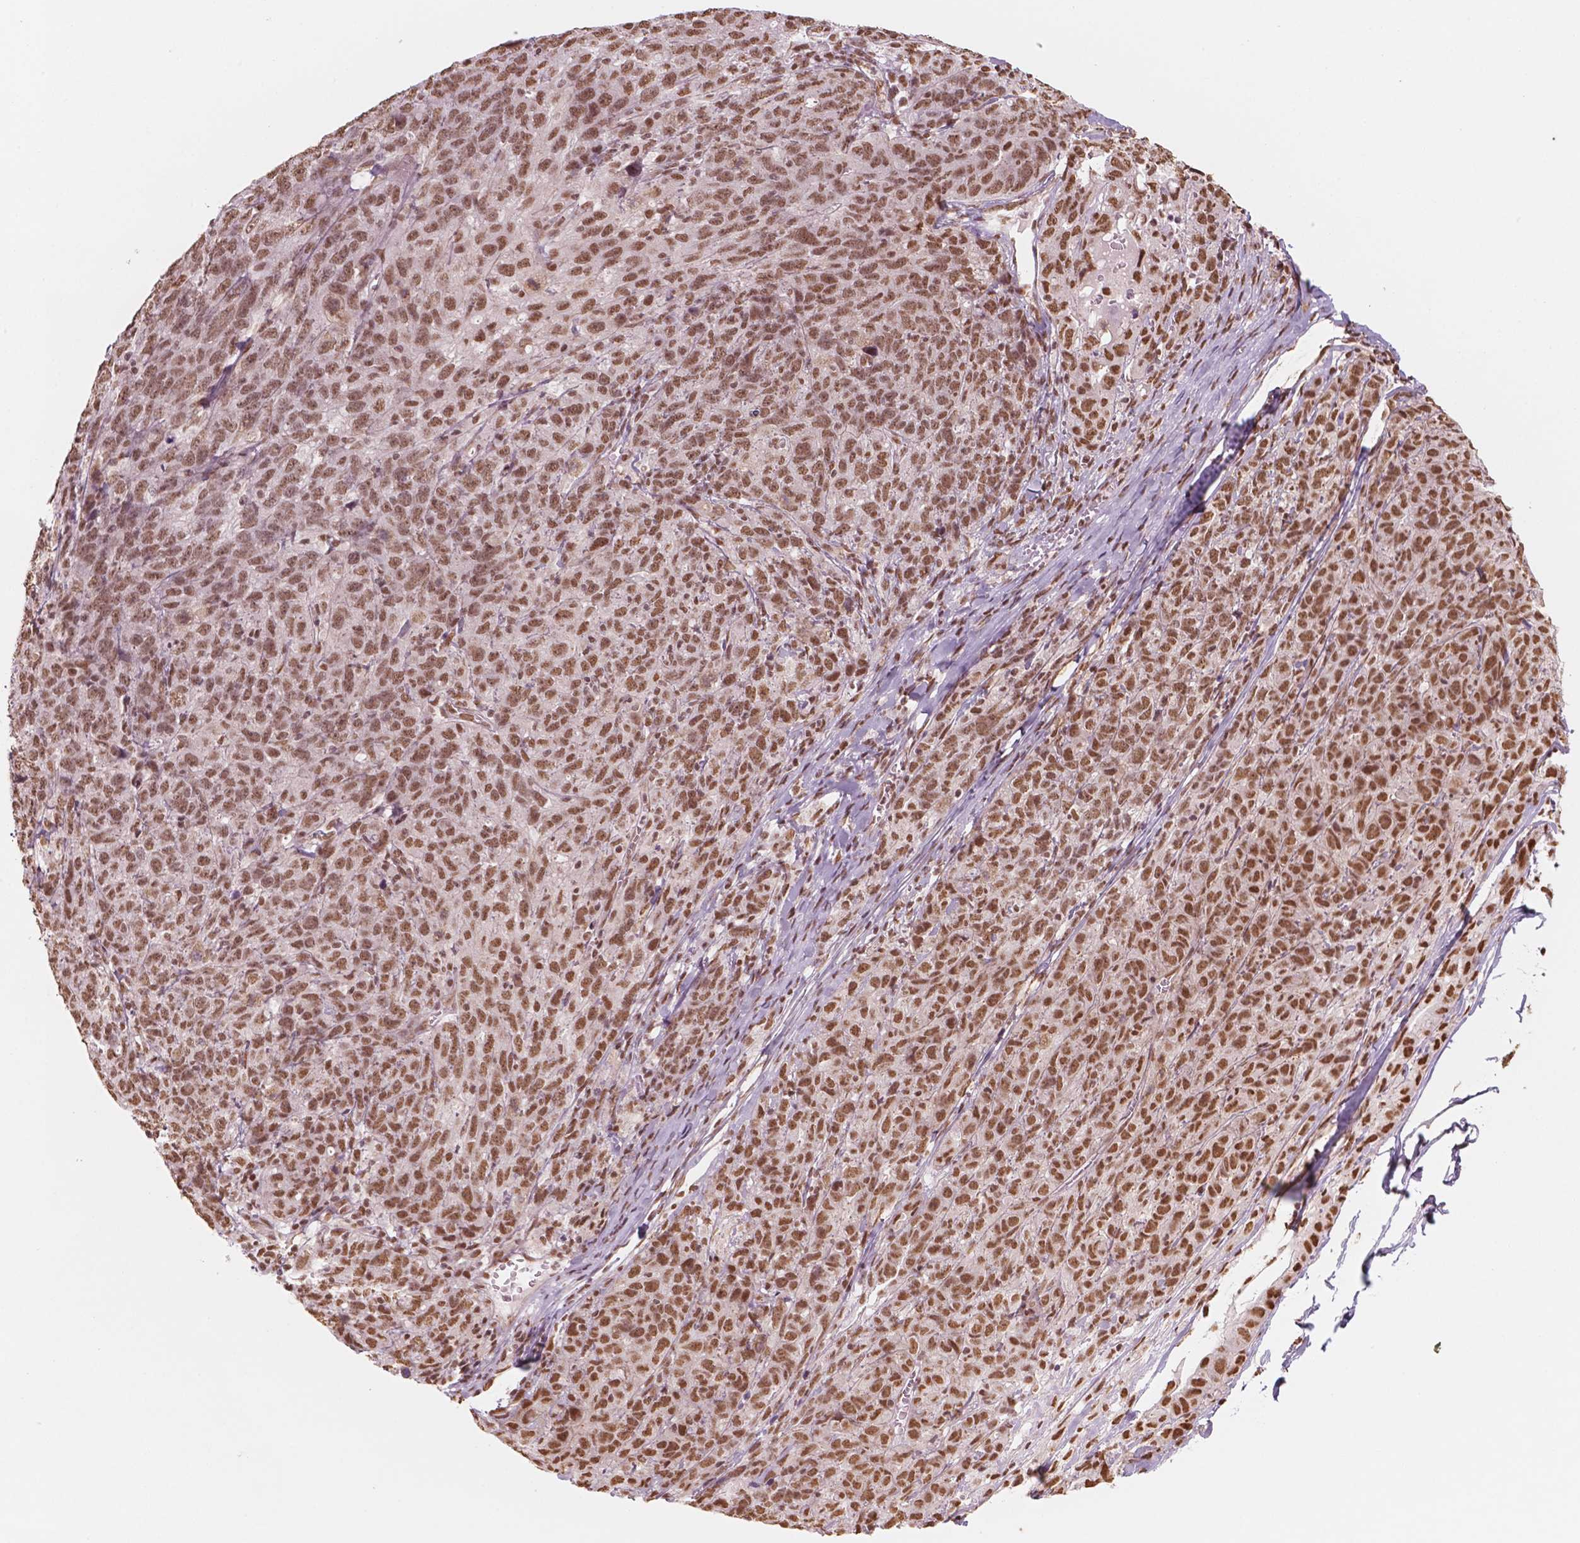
{"staining": {"intensity": "moderate", "quantity": ">75%", "location": "nuclear"}, "tissue": "ovarian cancer", "cell_type": "Tumor cells", "image_type": "cancer", "snomed": [{"axis": "morphology", "description": "Cystadenocarcinoma, serous, NOS"}, {"axis": "topography", "description": "Ovary"}], "caption": "Protein expression by IHC displays moderate nuclear expression in approximately >75% of tumor cells in ovarian serous cystadenocarcinoma.", "gene": "GTF3C5", "patient": {"sex": "female", "age": 71}}